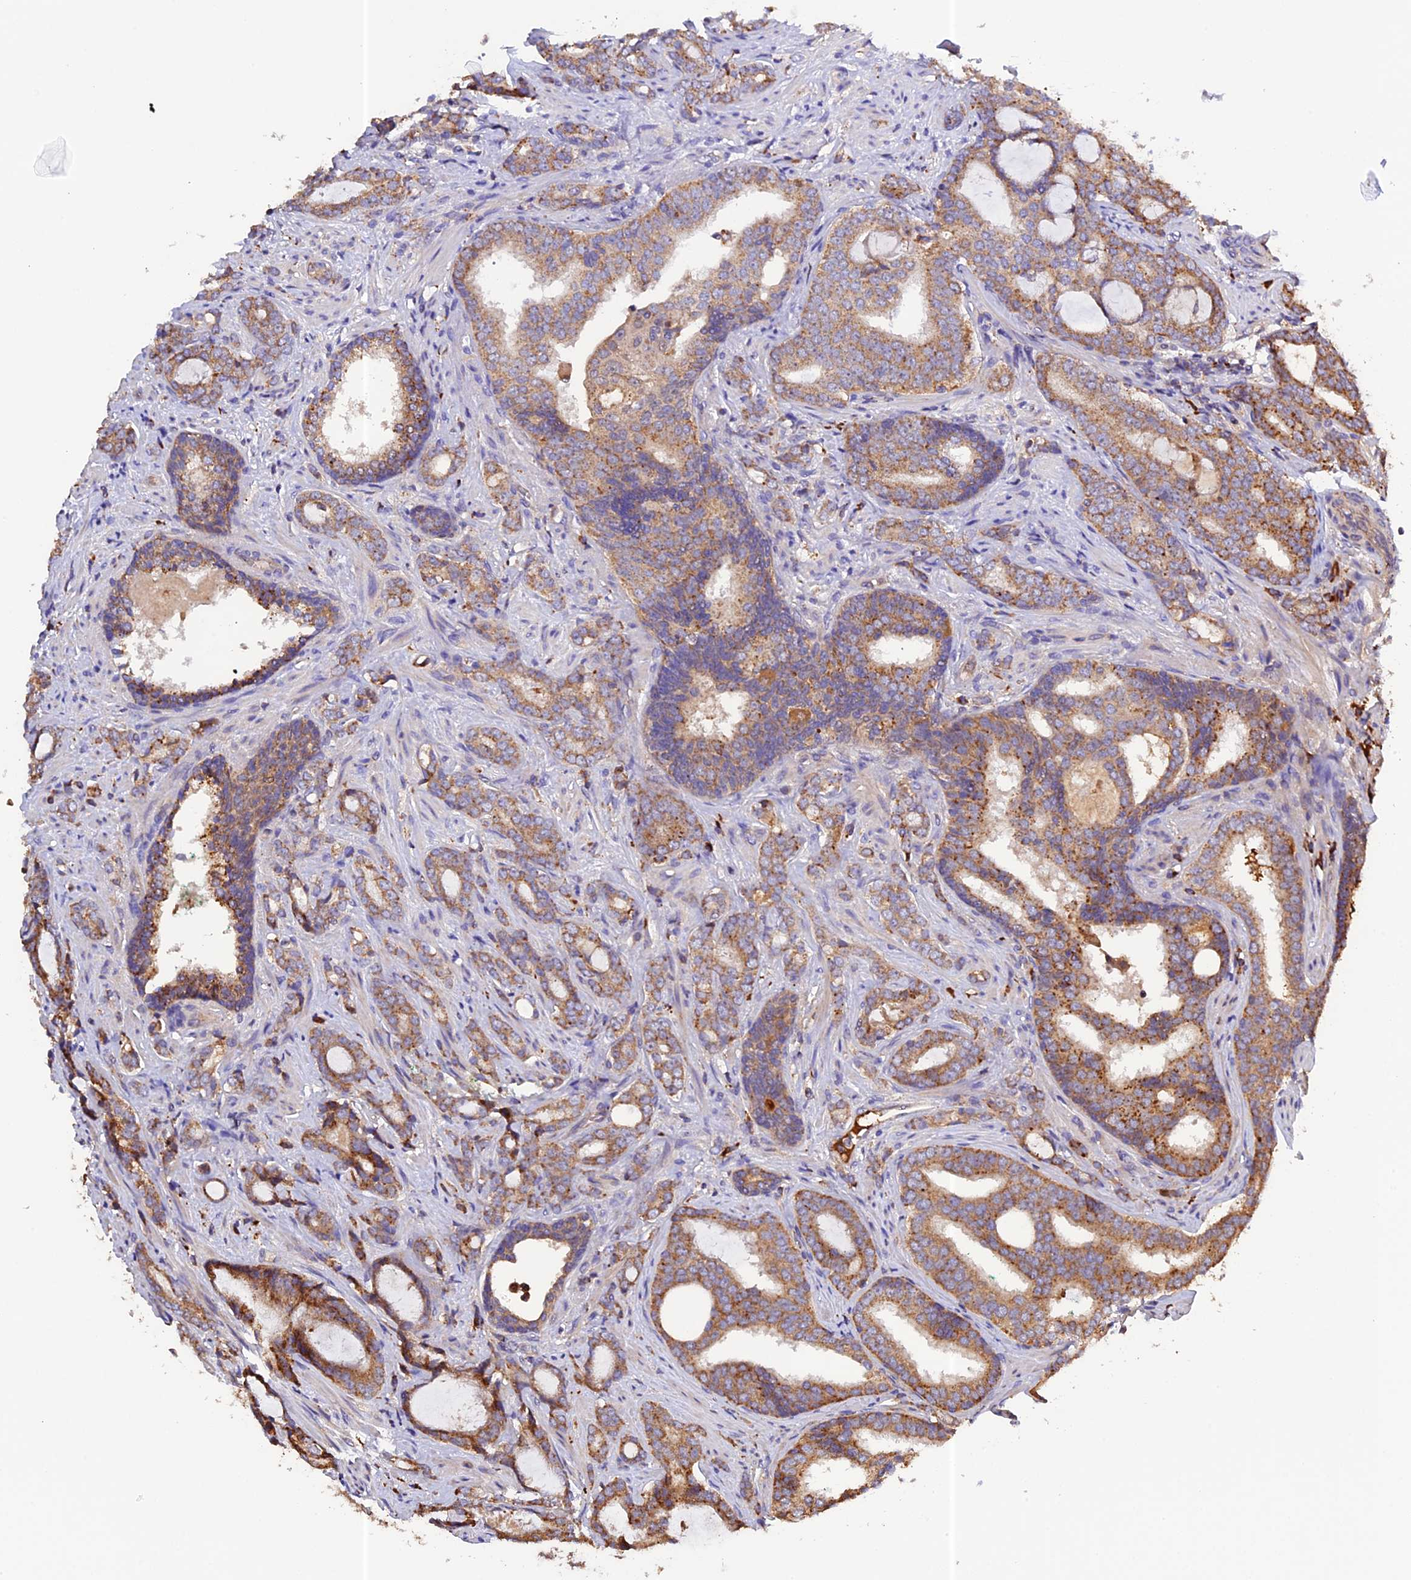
{"staining": {"intensity": "moderate", "quantity": ">75%", "location": "cytoplasmic/membranous"}, "tissue": "prostate cancer", "cell_type": "Tumor cells", "image_type": "cancer", "snomed": [{"axis": "morphology", "description": "Adenocarcinoma, High grade"}, {"axis": "topography", "description": "Prostate"}], "caption": "This photomicrograph displays prostate cancer (high-grade adenocarcinoma) stained with immunohistochemistry (IHC) to label a protein in brown. The cytoplasmic/membranous of tumor cells show moderate positivity for the protein. Nuclei are counter-stained blue.", "gene": "METTL22", "patient": {"sex": "male", "age": 63}}